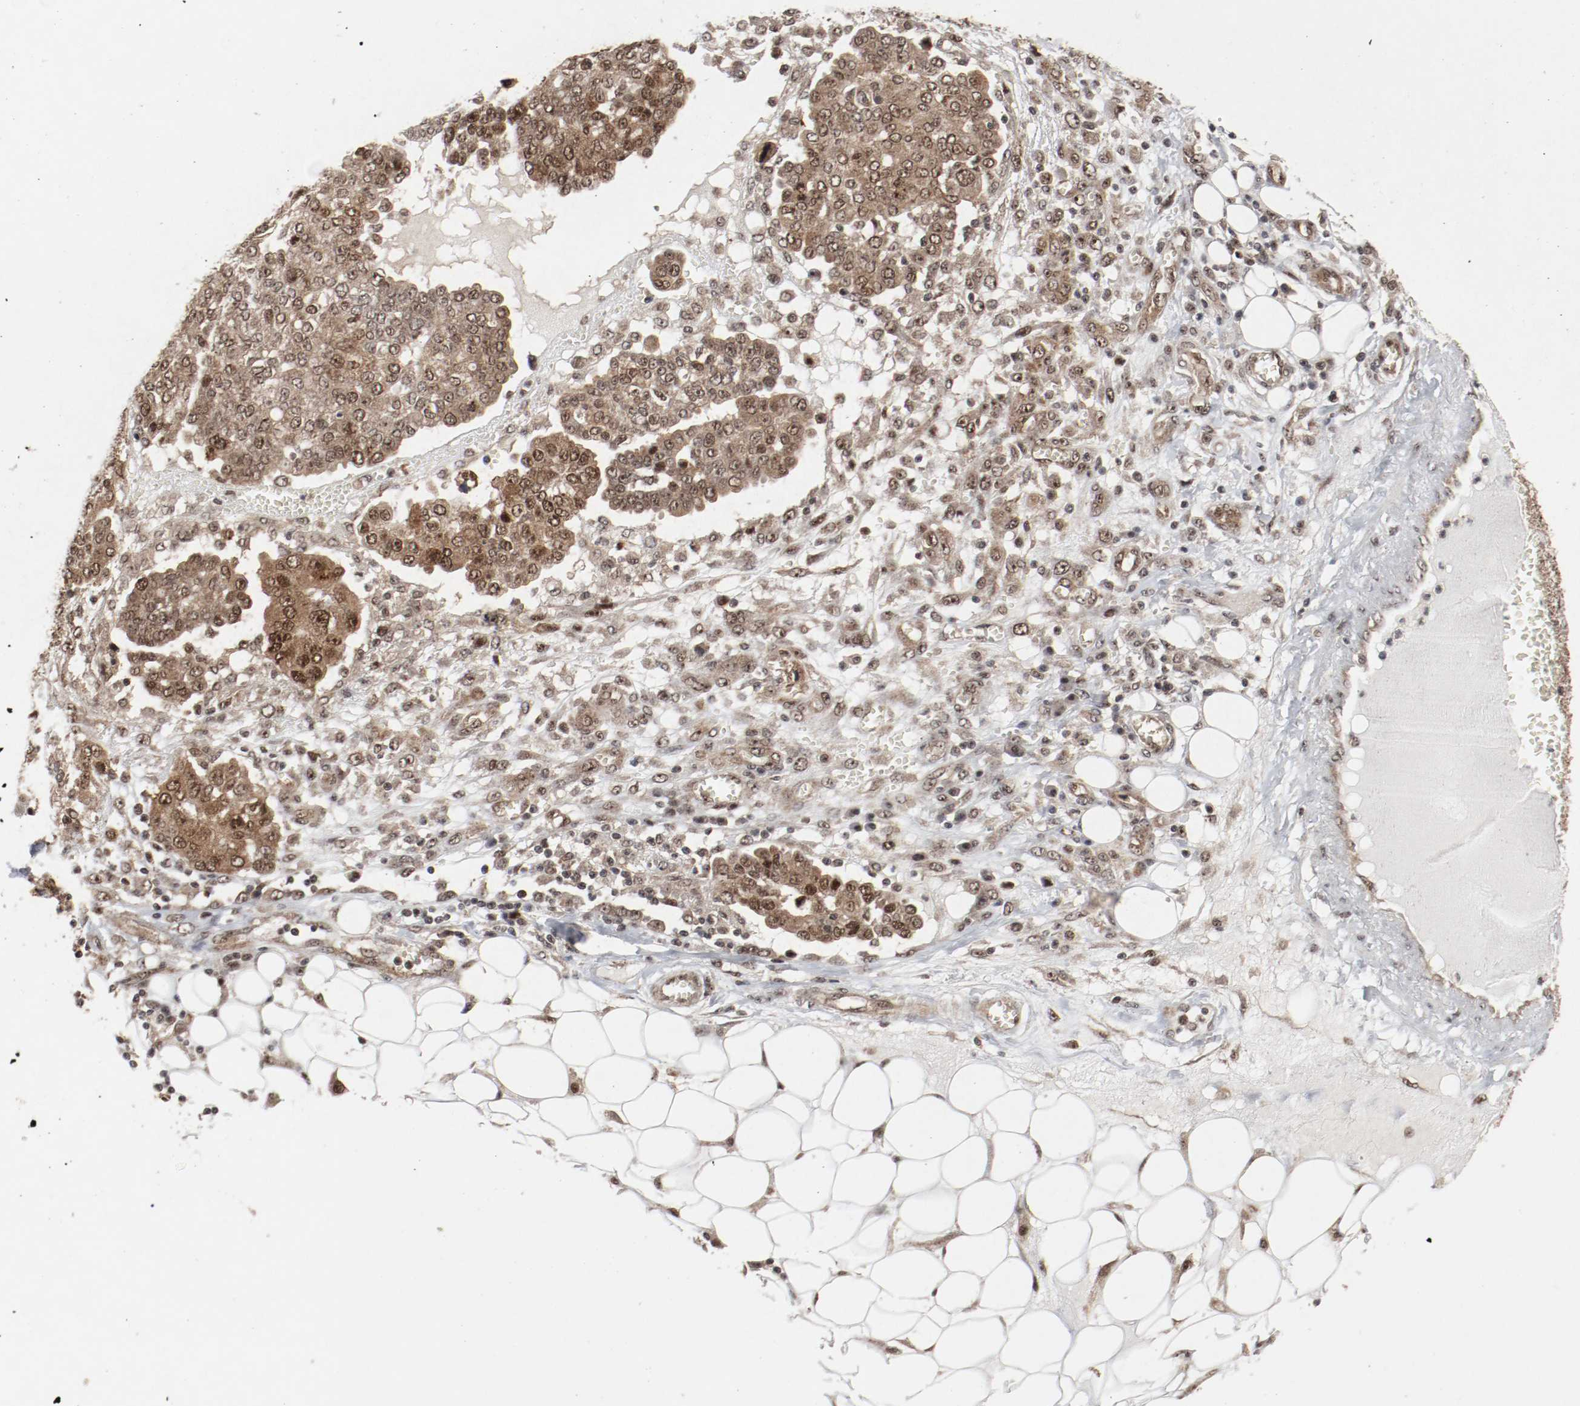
{"staining": {"intensity": "moderate", "quantity": ">75%", "location": "cytoplasmic/membranous,nuclear"}, "tissue": "ovarian cancer", "cell_type": "Tumor cells", "image_type": "cancer", "snomed": [{"axis": "morphology", "description": "Cystadenocarcinoma, serous, NOS"}, {"axis": "topography", "description": "Soft tissue"}, {"axis": "topography", "description": "Ovary"}], "caption": "Immunohistochemical staining of ovarian cancer demonstrates moderate cytoplasmic/membranous and nuclear protein positivity in about >75% of tumor cells.", "gene": "CSNK2B", "patient": {"sex": "female", "age": 57}}